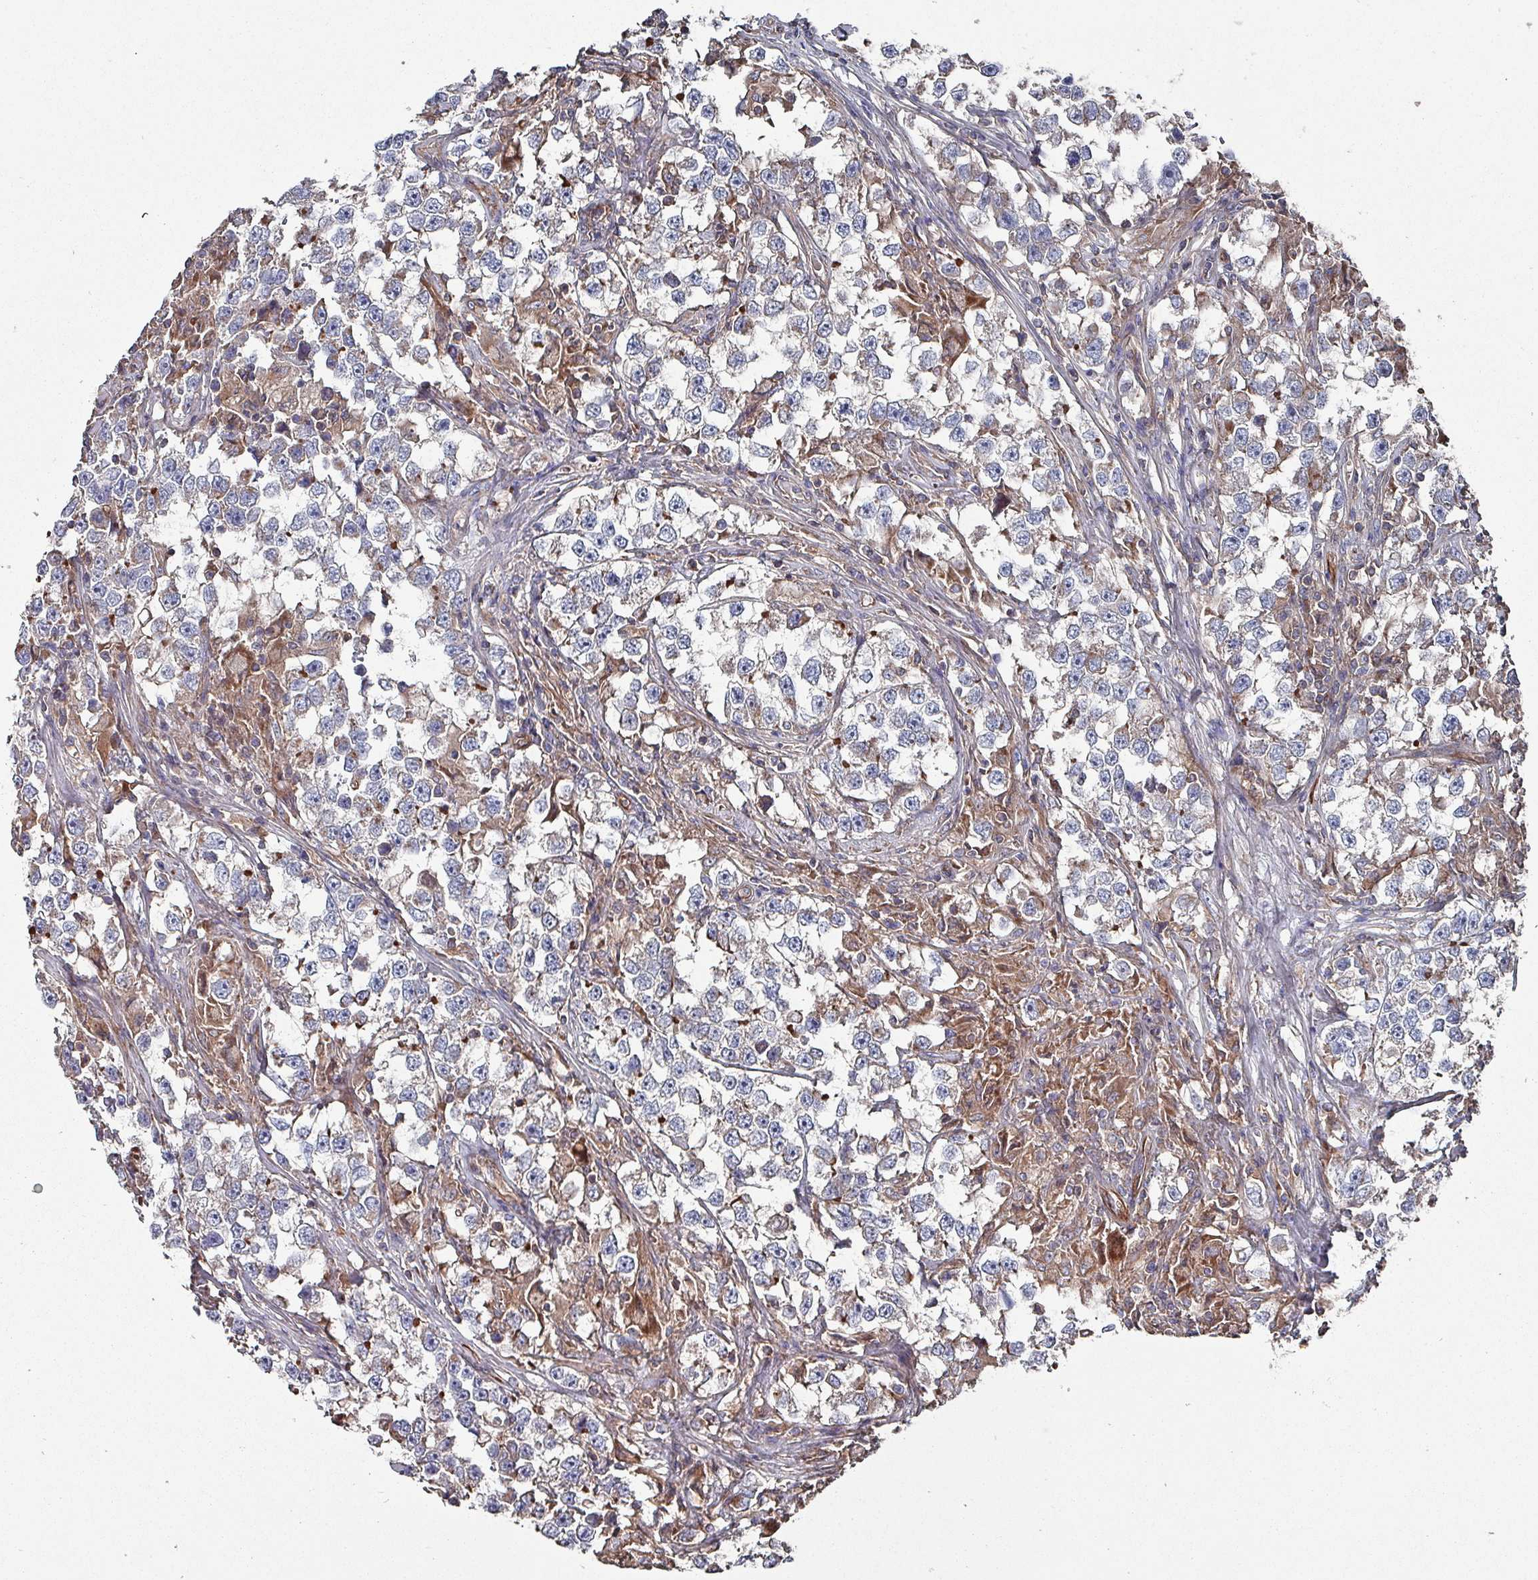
{"staining": {"intensity": "moderate", "quantity": "<25%", "location": "cytoplasmic/membranous"}, "tissue": "testis cancer", "cell_type": "Tumor cells", "image_type": "cancer", "snomed": [{"axis": "morphology", "description": "Seminoma, NOS"}, {"axis": "topography", "description": "Testis"}], "caption": "Protein staining shows moderate cytoplasmic/membranous staining in approximately <25% of tumor cells in testis cancer. The protein of interest is stained brown, and the nuclei are stained in blue (DAB IHC with brightfield microscopy, high magnification).", "gene": "ANO10", "patient": {"sex": "male", "age": 46}}